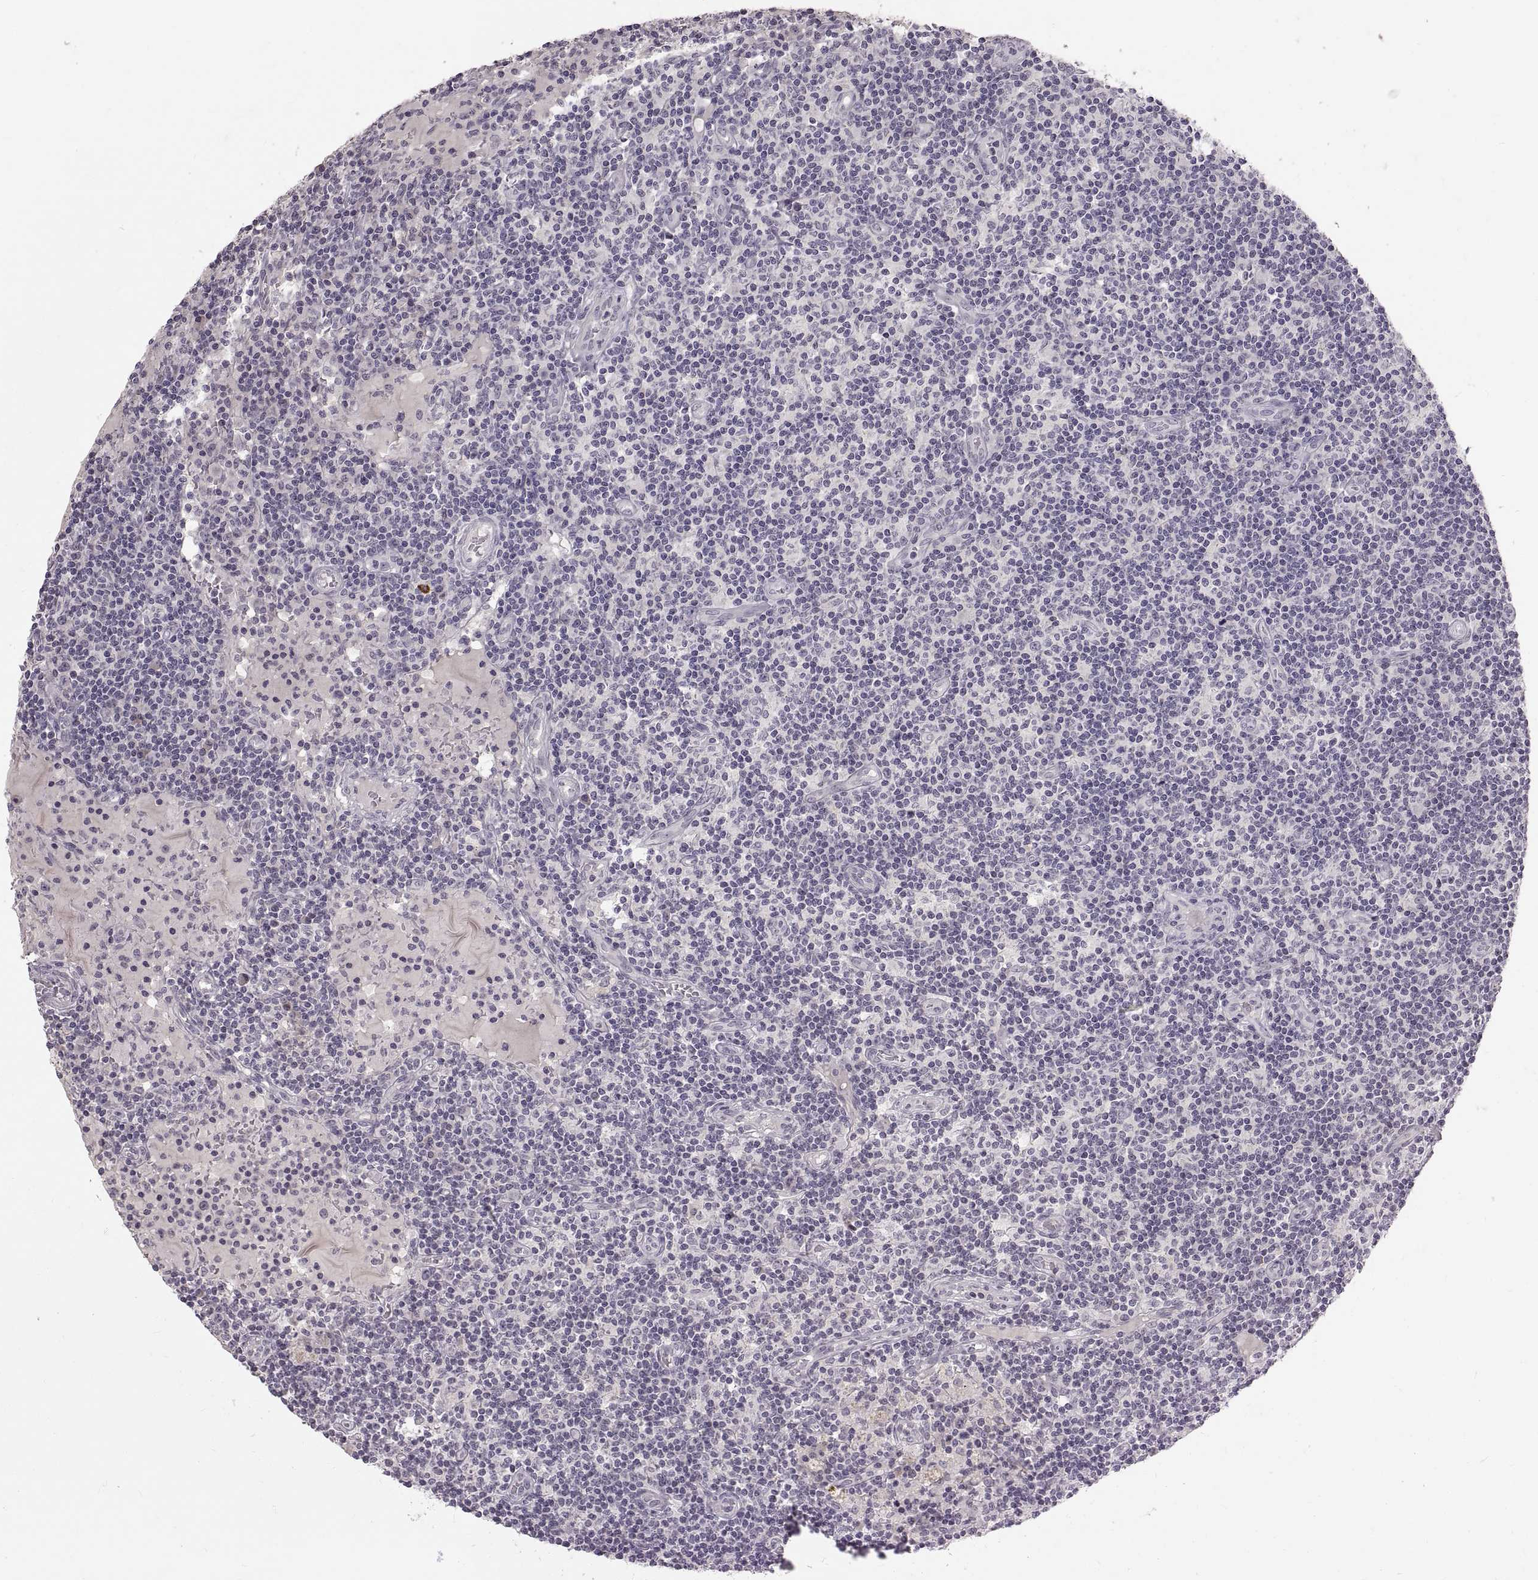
{"staining": {"intensity": "negative", "quantity": "none", "location": "none"}, "tissue": "lymph node", "cell_type": "Germinal center cells", "image_type": "normal", "snomed": [{"axis": "morphology", "description": "Normal tissue, NOS"}, {"axis": "topography", "description": "Lymph node"}], "caption": "This is a image of IHC staining of unremarkable lymph node, which shows no staining in germinal center cells.", "gene": "CDH2", "patient": {"sex": "female", "age": 72}}